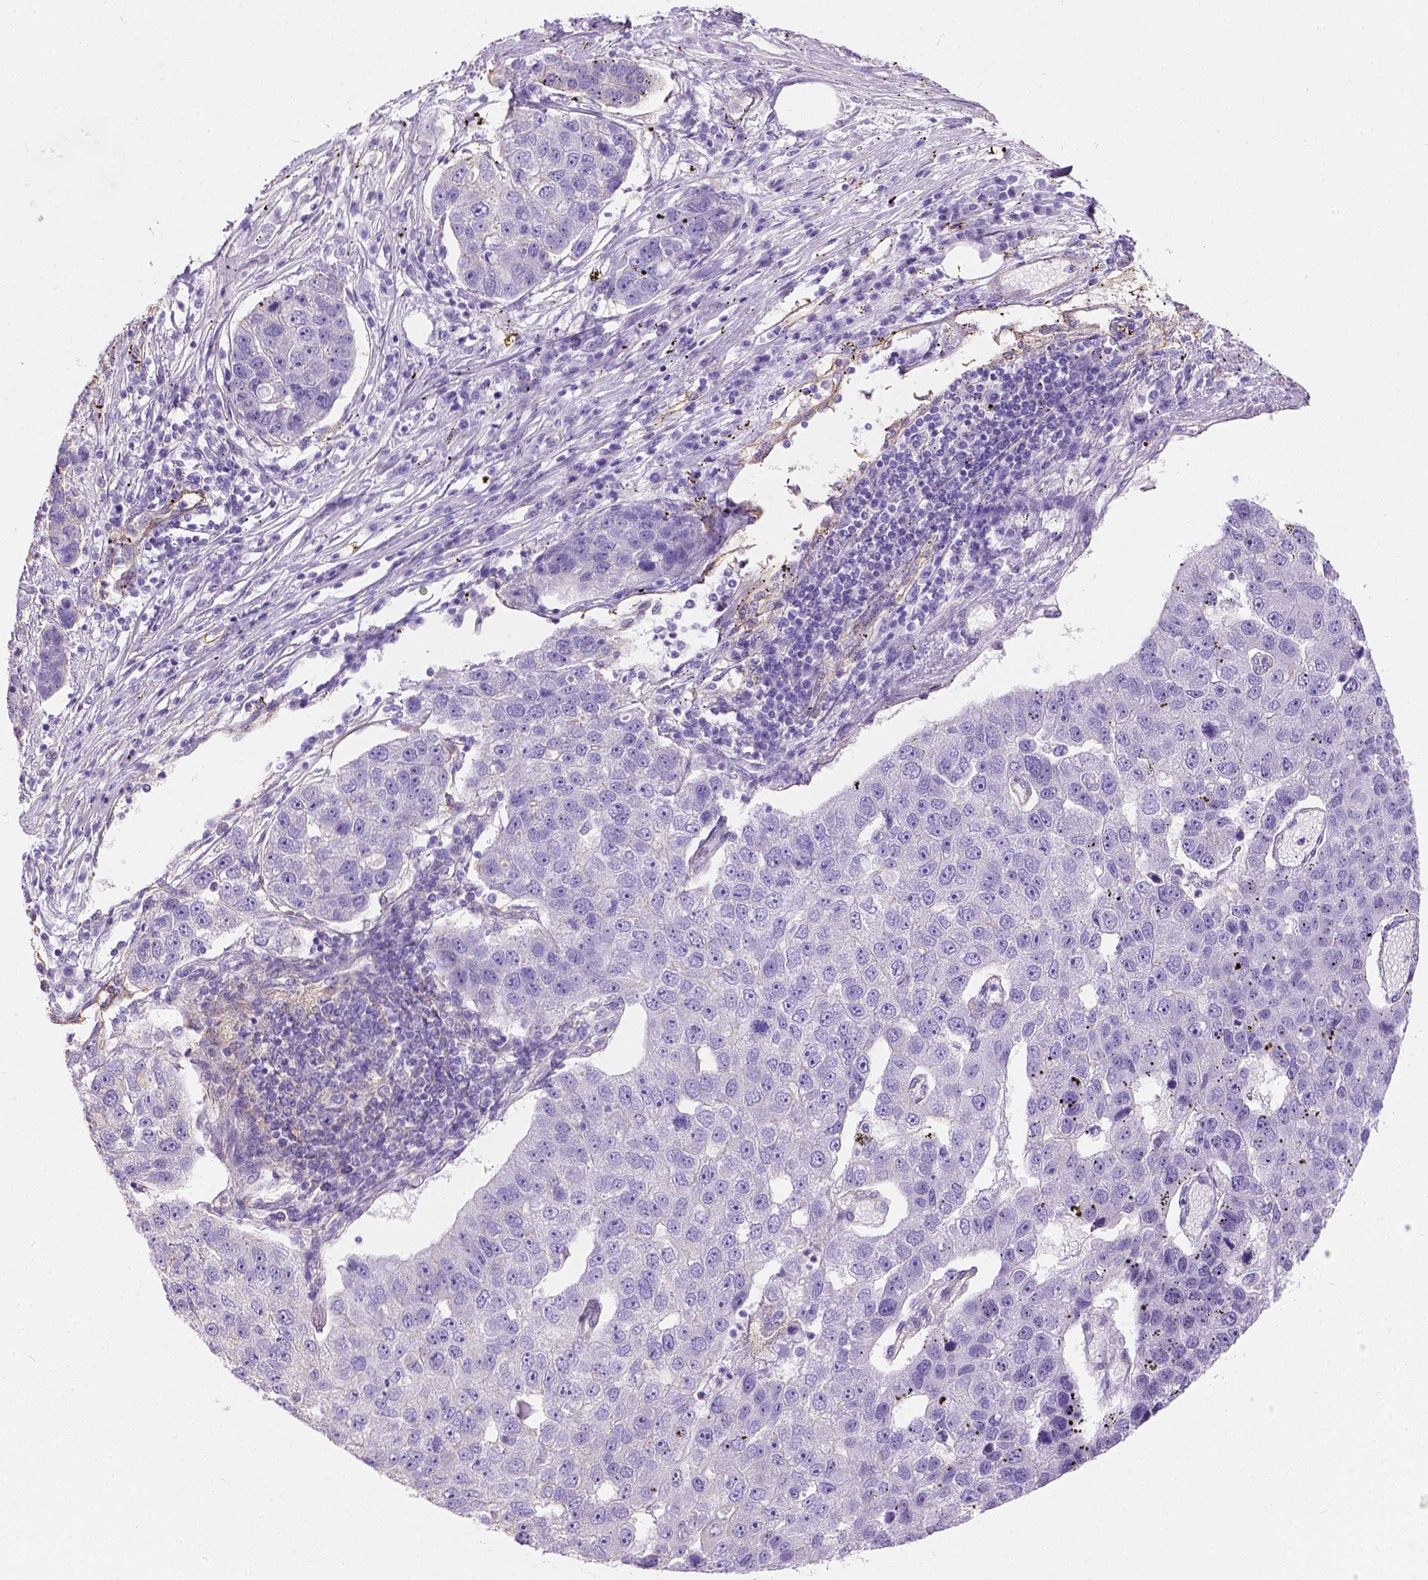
{"staining": {"intensity": "negative", "quantity": "none", "location": "none"}, "tissue": "pancreatic cancer", "cell_type": "Tumor cells", "image_type": "cancer", "snomed": [{"axis": "morphology", "description": "Adenocarcinoma, NOS"}, {"axis": "topography", "description": "Pancreas"}], "caption": "This photomicrograph is of pancreatic adenocarcinoma stained with IHC to label a protein in brown with the nuclei are counter-stained blue. There is no expression in tumor cells.", "gene": "PHF7", "patient": {"sex": "female", "age": 61}}